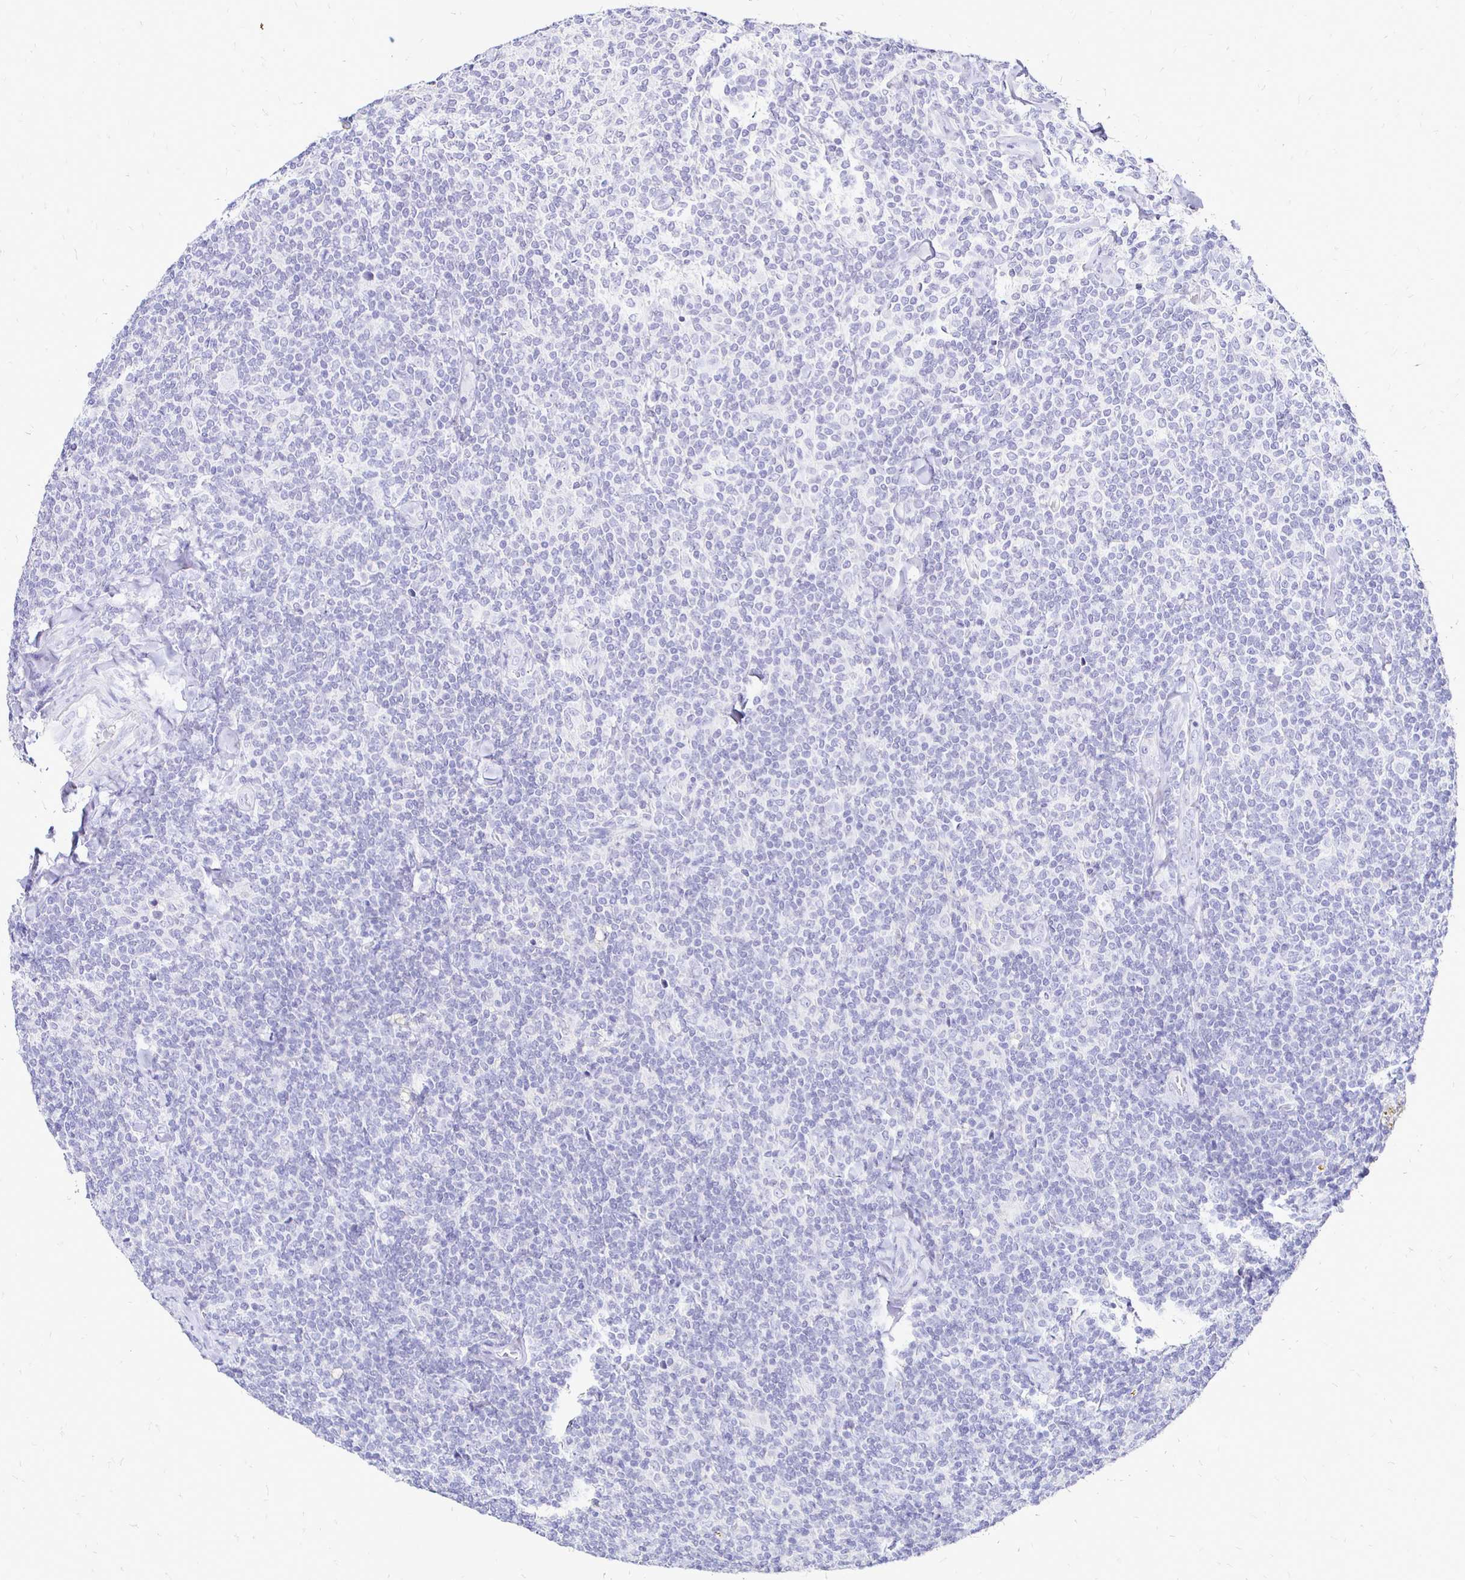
{"staining": {"intensity": "negative", "quantity": "none", "location": "none"}, "tissue": "lymphoma", "cell_type": "Tumor cells", "image_type": "cancer", "snomed": [{"axis": "morphology", "description": "Malignant lymphoma, non-Hodgkin's type, Low grade"}, {"axis": "topography", "description": "Lymph node"}], "caption": "The micrograph shows no significant expression in tumor cells of malignant lymphoma, non-Hodgkin's type (low-grade). The staining is performed using DAB brown chromogen with nuclei counter-stained in using hematoxylin.", "gene": "IRGC", "patient": {"sex": "female", "age": 56}}